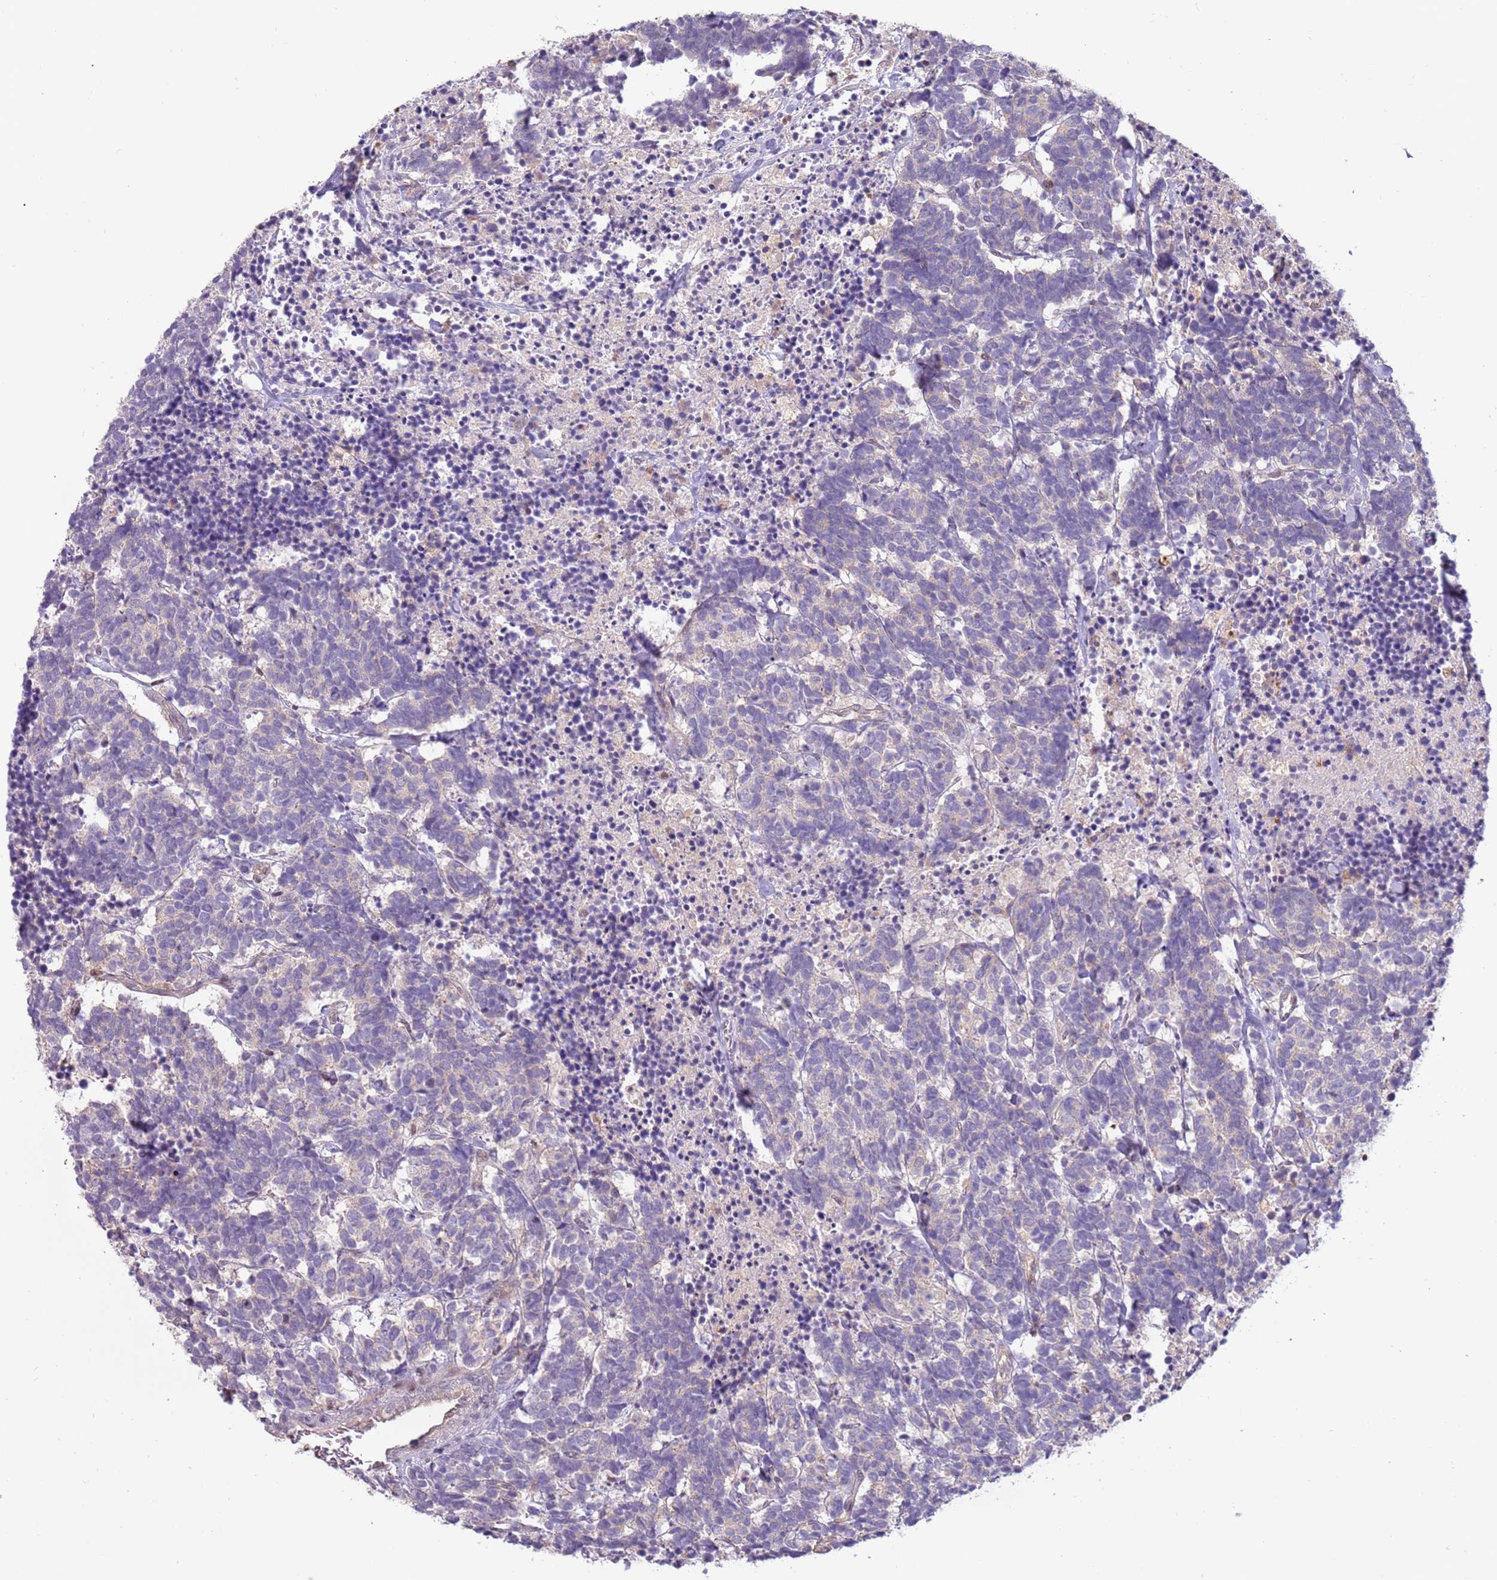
{"staining": {"intensity": "negative", "quantity": "none", "location": "none"}, "tissue": "carcinoid", "cell_type": "Tumor cells", "image_type": "cancer", "snomed": [{"axis": "morphology", "description": "Carcinoma, NOS"}, {"axis": "morphology", "description": "Carcinoid, malignant, NOS"}, {"axis": "topography", "description": "Urinary bladder"}], "caption": "Immunohistochemistry (IHC) micrograph of neoplastic tissue: carcinoid stained with DAB reveals no significant protein staining in tumor cells.", "gene": "GSTO2", "patient": {"sex": "male", "age": 57}}